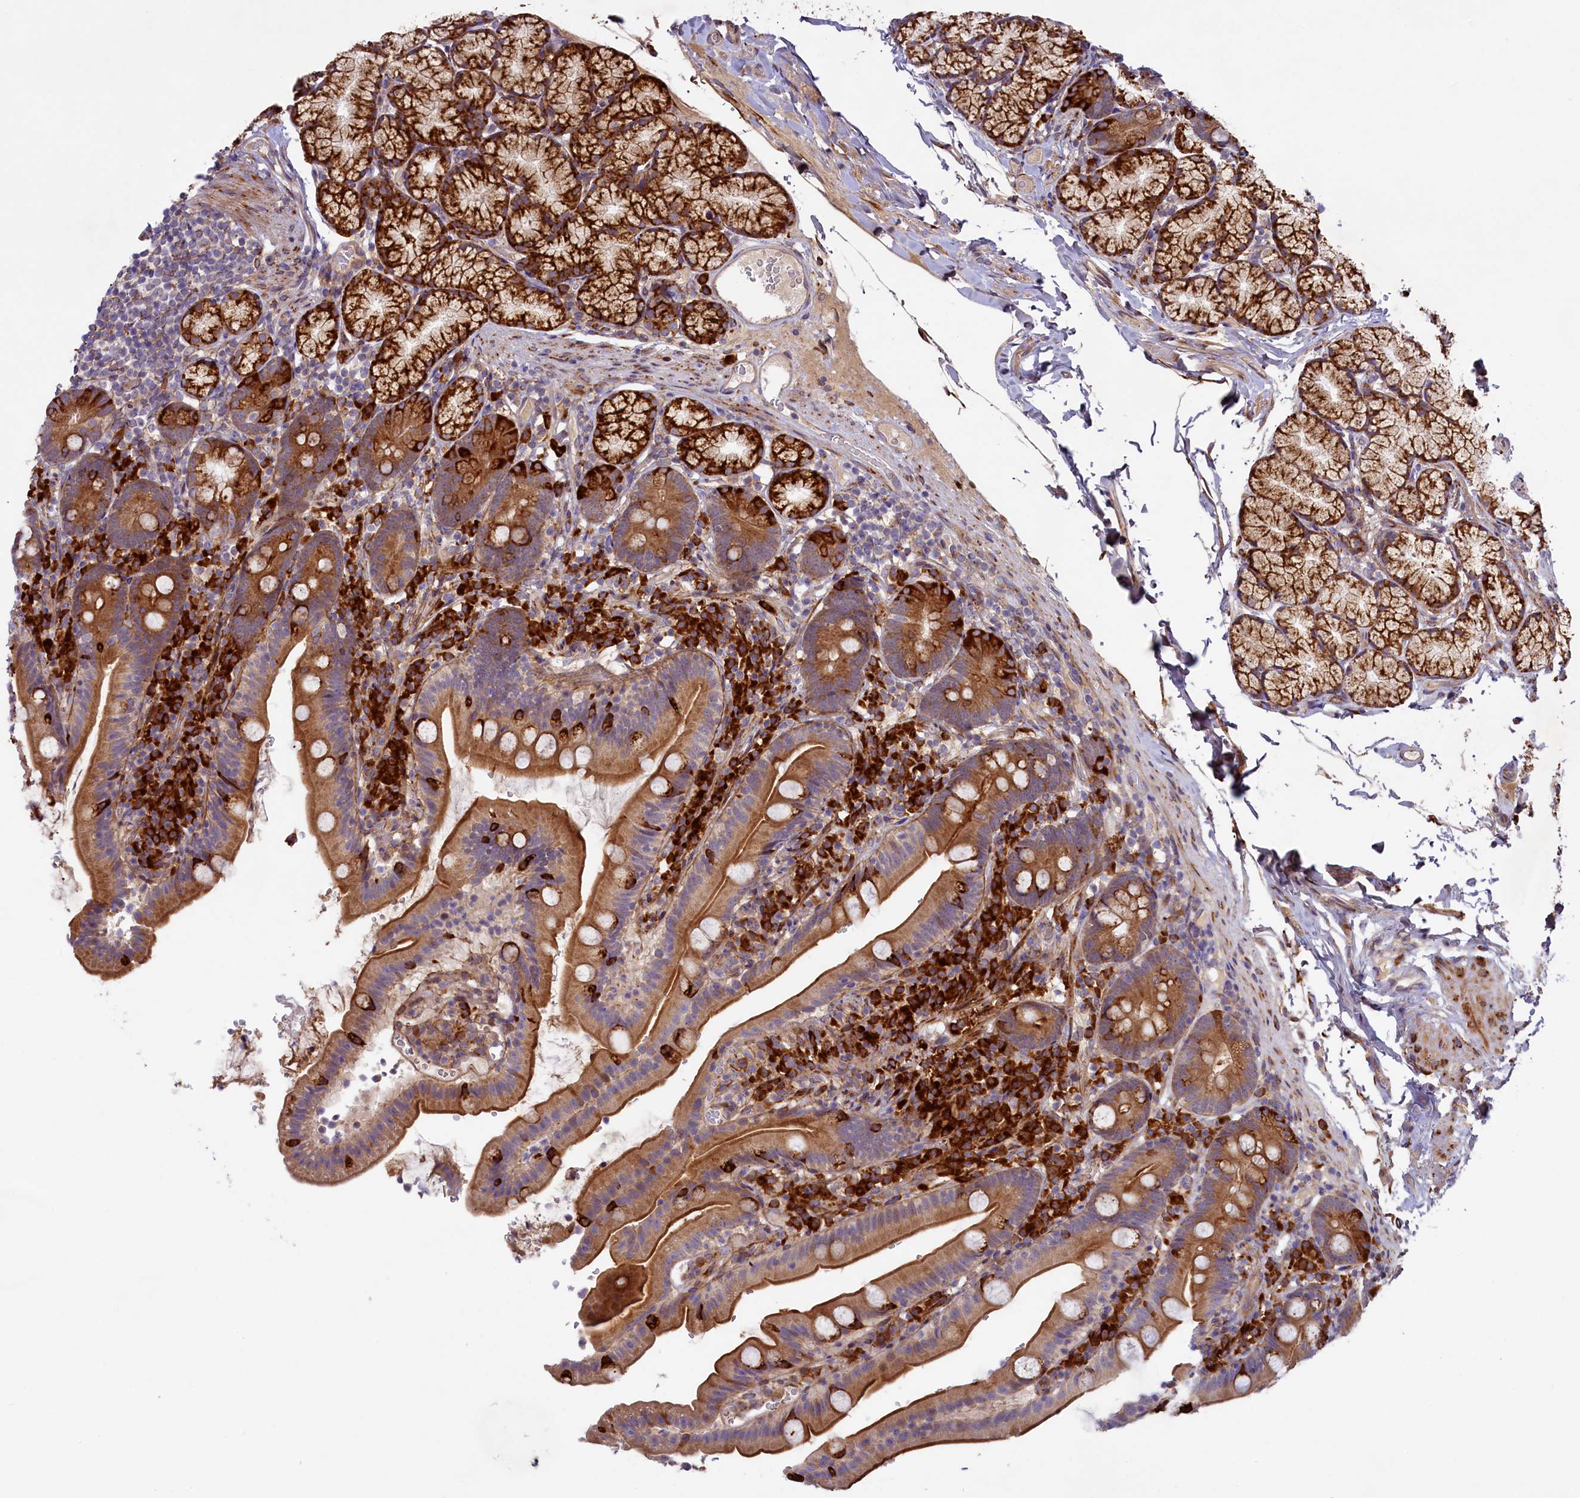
{"staining": {"intensity": "moderate", "quantity": ">75%", "location": "cytoplasmic/membranous"}, "tissue": "duodenum", "cell_type": "Glandular cells", "image_type": "normal", "snomed": [{"axis": "morphology", "description": "Normal tissue, NOS"}, {"axis": "topography", "description": "Duodenum"}], "caption": "Brown immunohistochemical staining in normal human duodenum exhibits moderate cytoplasmic/membranous staining in about >75% of glandular cells. (Brightfield microscopy of DAB IHC at high magnification).", "gene": "SSC5D", "patient": {"sex": "female", "age": 67}}